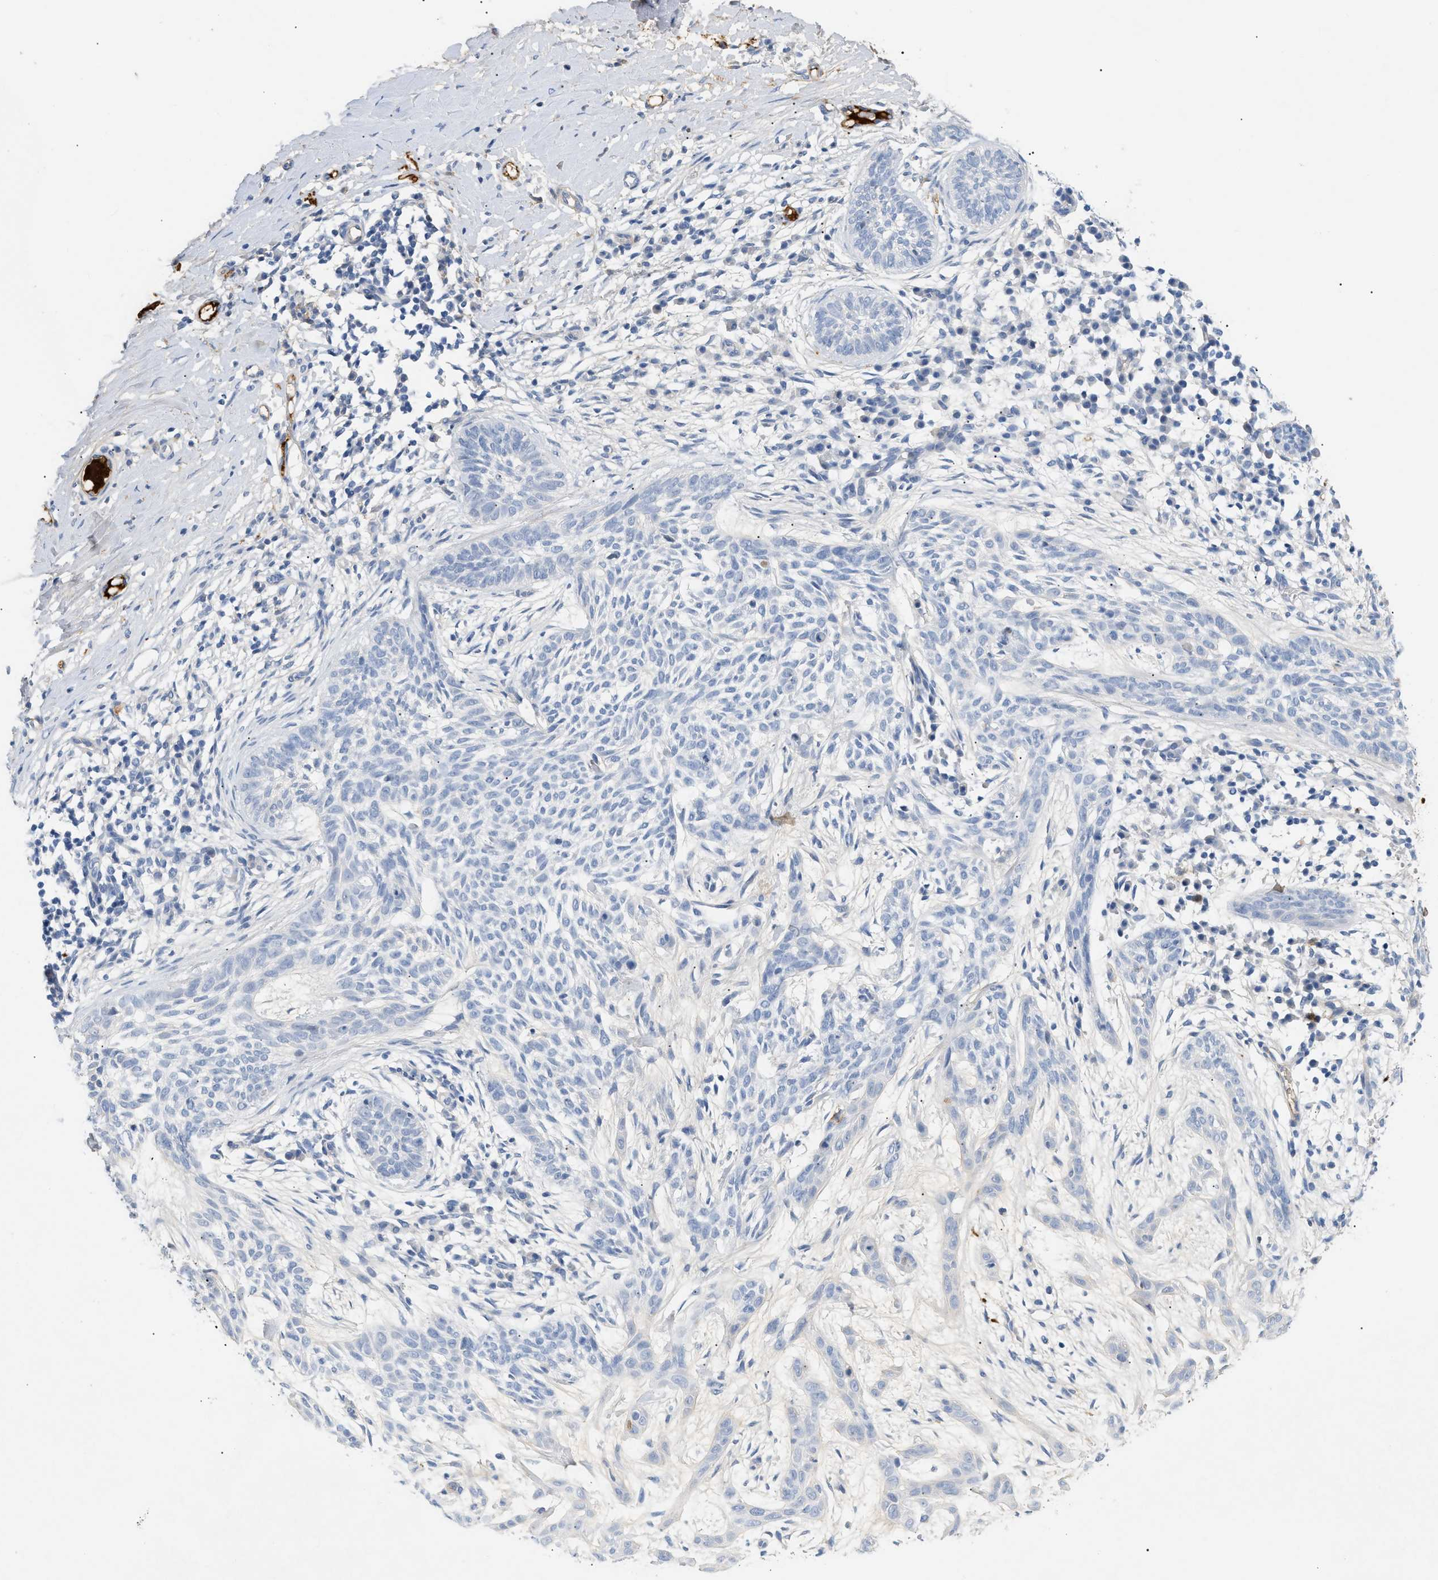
{"staining": {"intensity": "negative", "quantity": "none", "location": "none"}, "tissue": "skin cancer", "cell_type": "Tumor cells", "image_type": "cancer", "snomed": [{"axis": "morphology", "description": "Basal cell carcinoma"}, {"axis": "topography", "description": "Skin"}], "caption": "Immunohistochemistry micrograph of human skin cancer (basal cell carcinoma) stained for a protein (brown), which demonstrates no staining in tumor cells.", "gene": "CFH", "patient": {"sex": "female", "age": 59}}